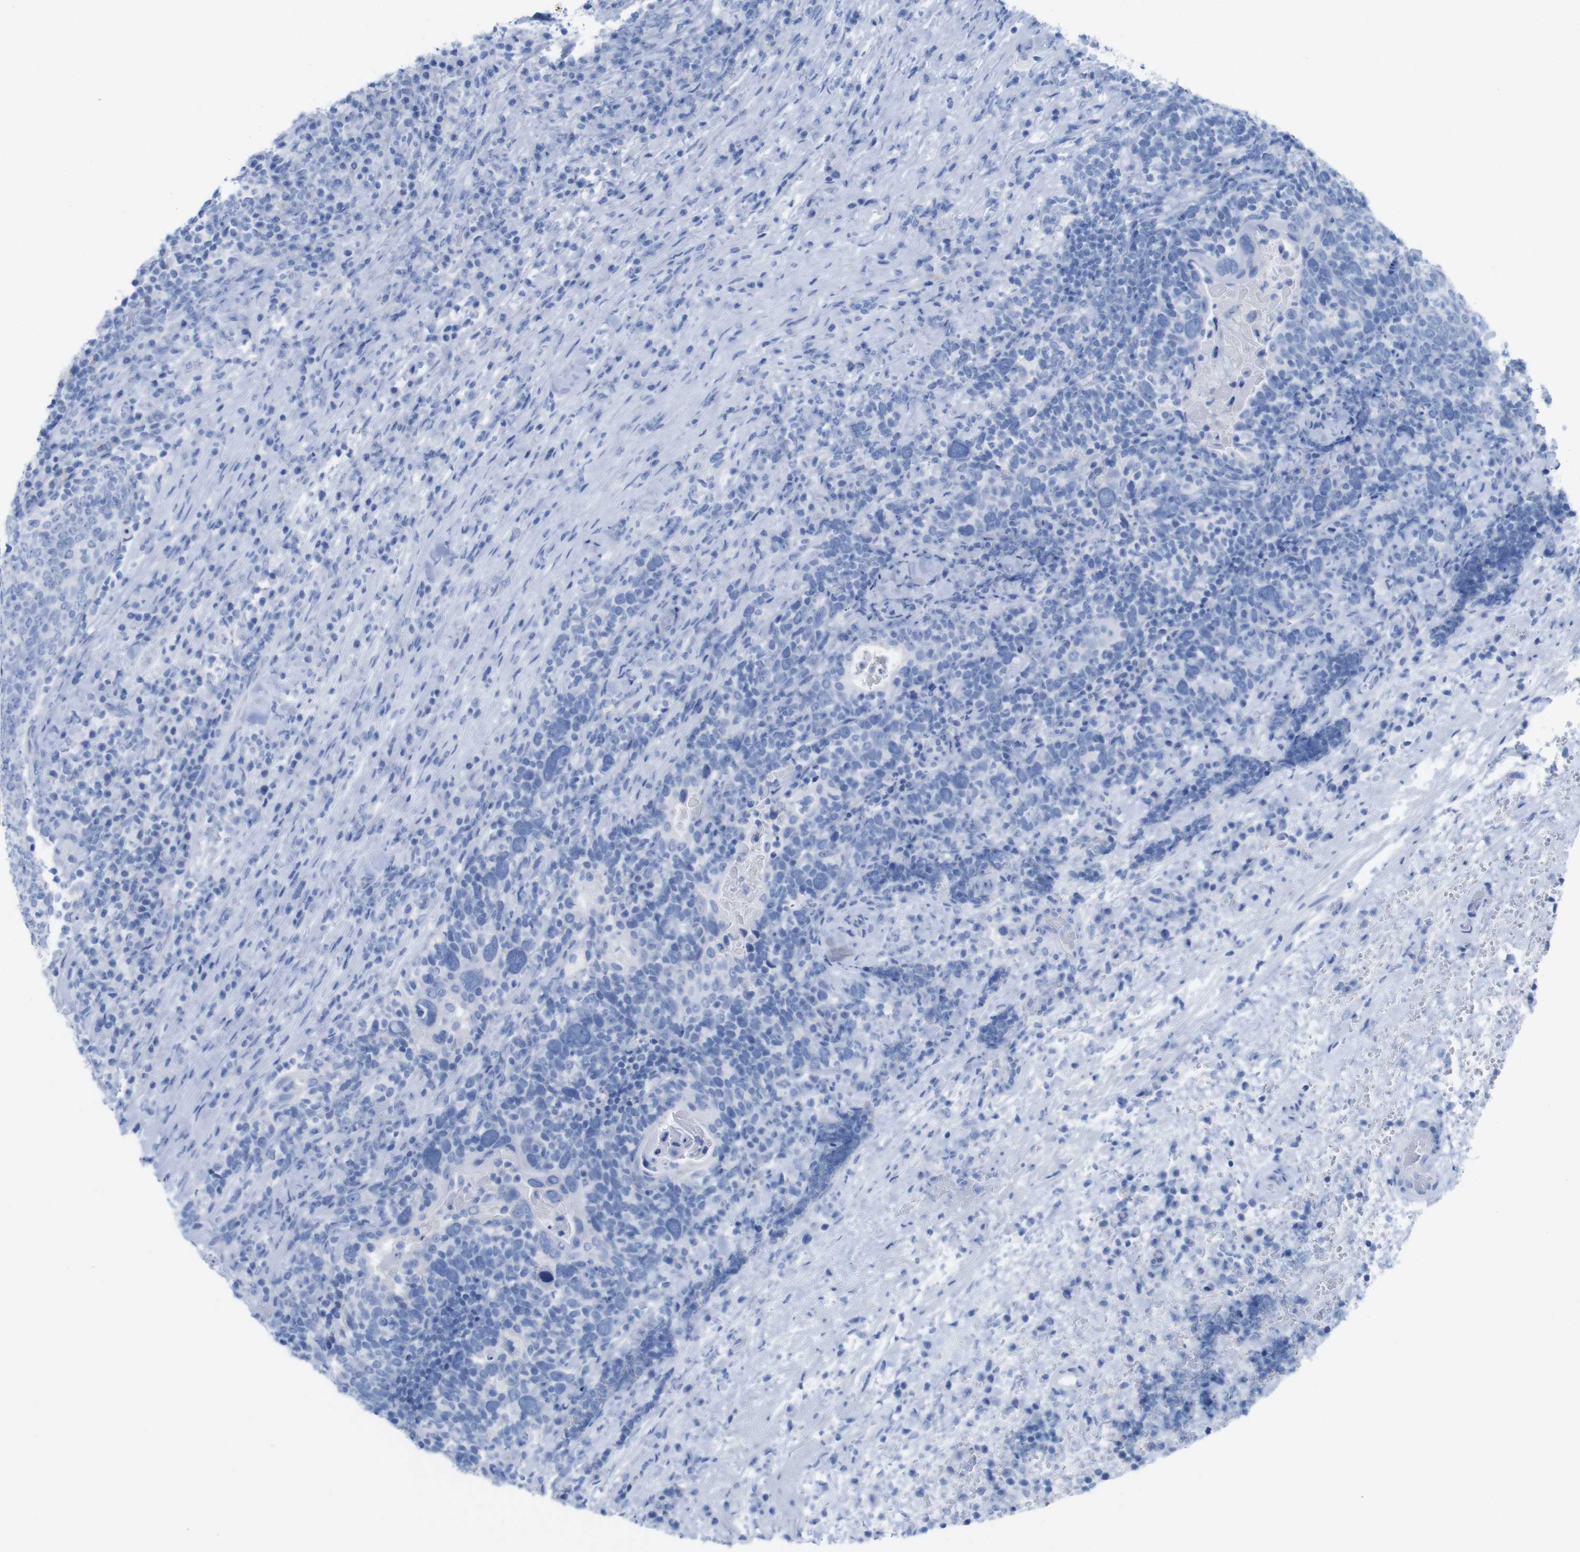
{"staining": {"intensity": "negative", "quantity": "none", "location": "none"}, "tissue": "head and neck cancer", "cell_type": "Tumor cells", "image_type": "cancer", "snomed": [{"axis": "morphology", "description": "Squamous cell carcinoma, NOS"}, {"axis": "morphology", "description": "Squamous cell carcinoma, metastatic, NOS"}, {"axis": "topography", "description": "Lymph node"}, {"axis": "topography", "description": "Head-Neck"}], "caption": "Tumor cells show no significant protein staining in squamous cell carcinoma (head and neck). (Immunohistochemistry (ihc), brightfield microscopy, high magnification).", "gene": "MYH7", "patient": {"sex": "male", "age": 62}}